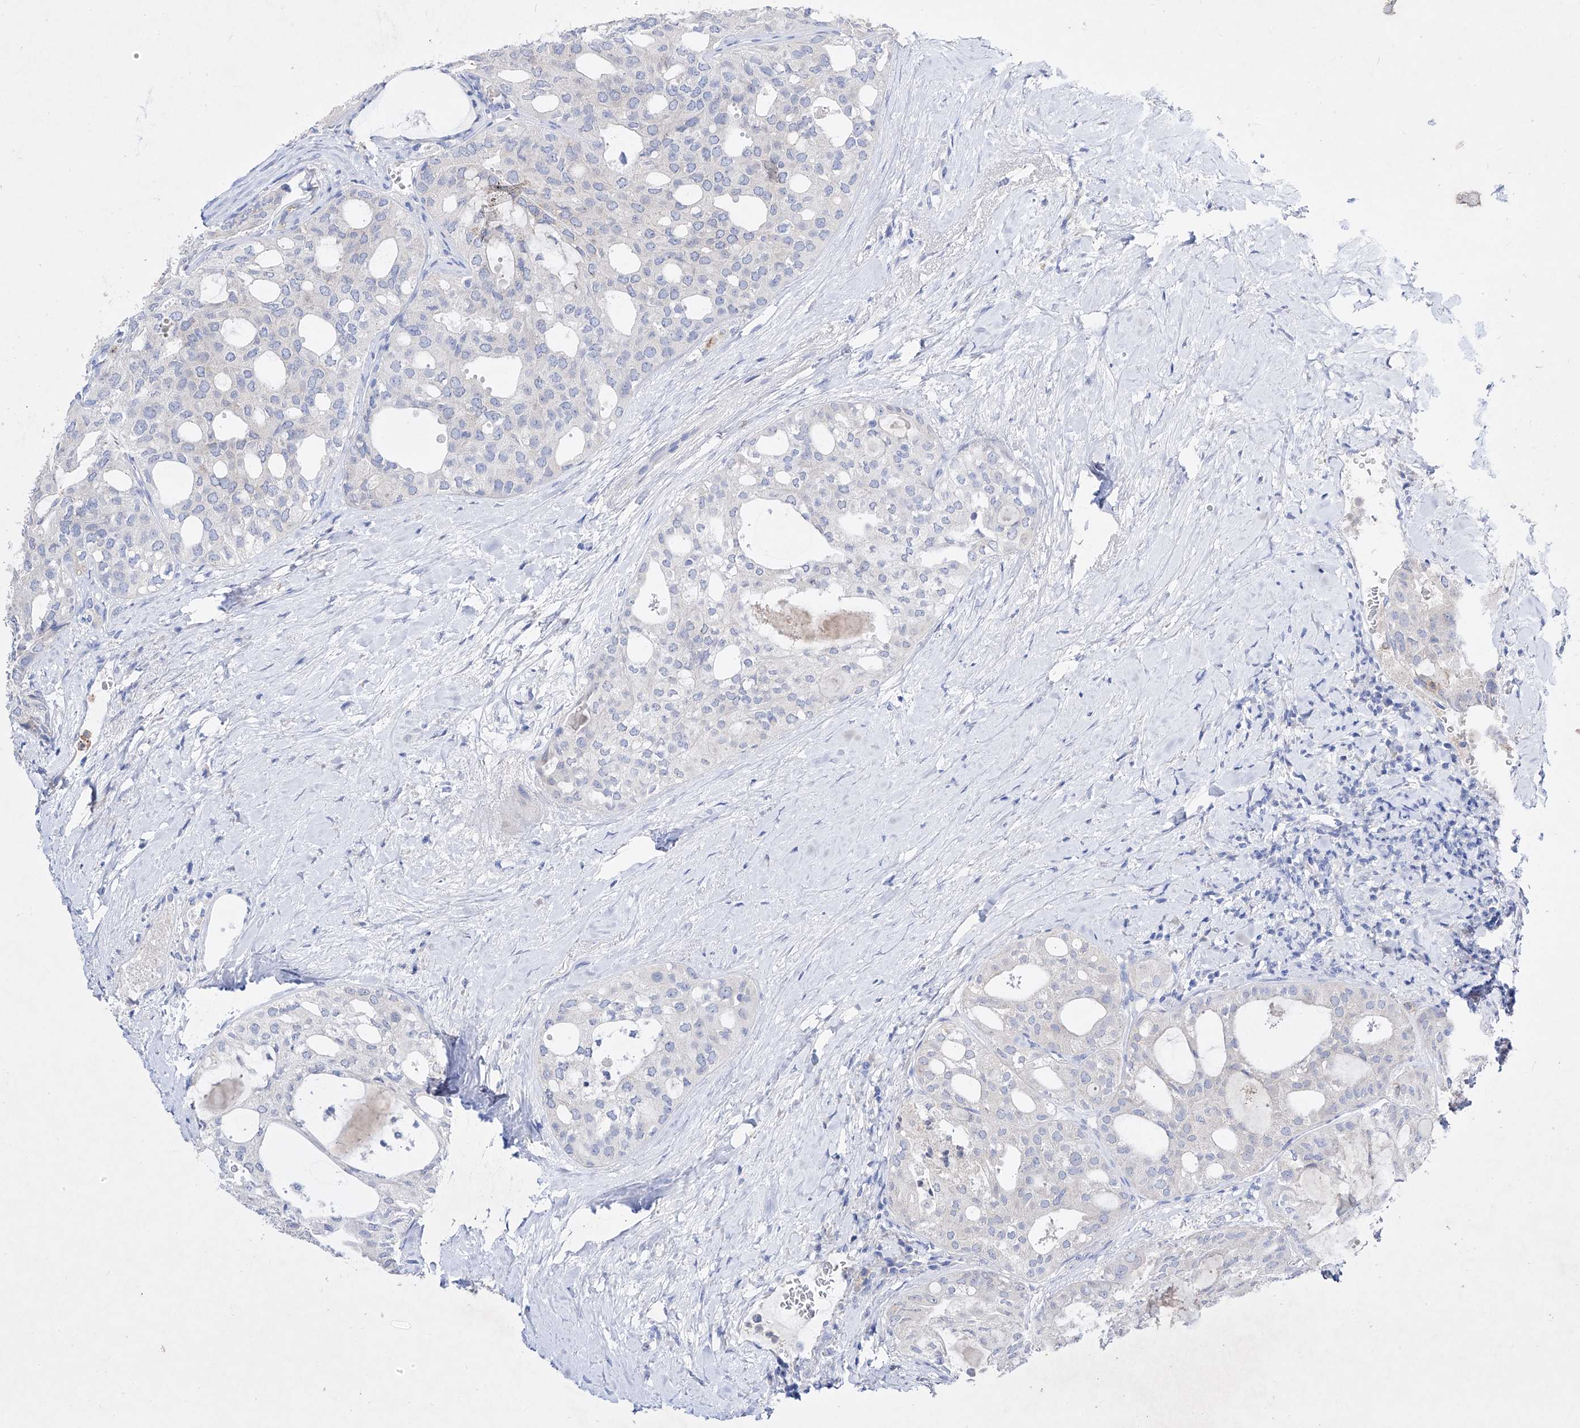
{"staining": {"intensity": "negative", "quantity": "none", "location": "none"}, "tissue": "thyroid cancer", "cell_type": "Tumor cells", "image_type": "cancer", "snomed": [{"axis": "morphology", "description": "Follicular adenoma carcinoma, NOS"}, {"axis": "topography", "description": "Thyroid gland"}], "caption": "Immunohistochemistry (IHC) of thyroid cancer (follicular adenoma carcinoma) shows no positivity in tumor cells.", "gene": "TM7SF2", "patient": {"sex": "male", "age": 75}}